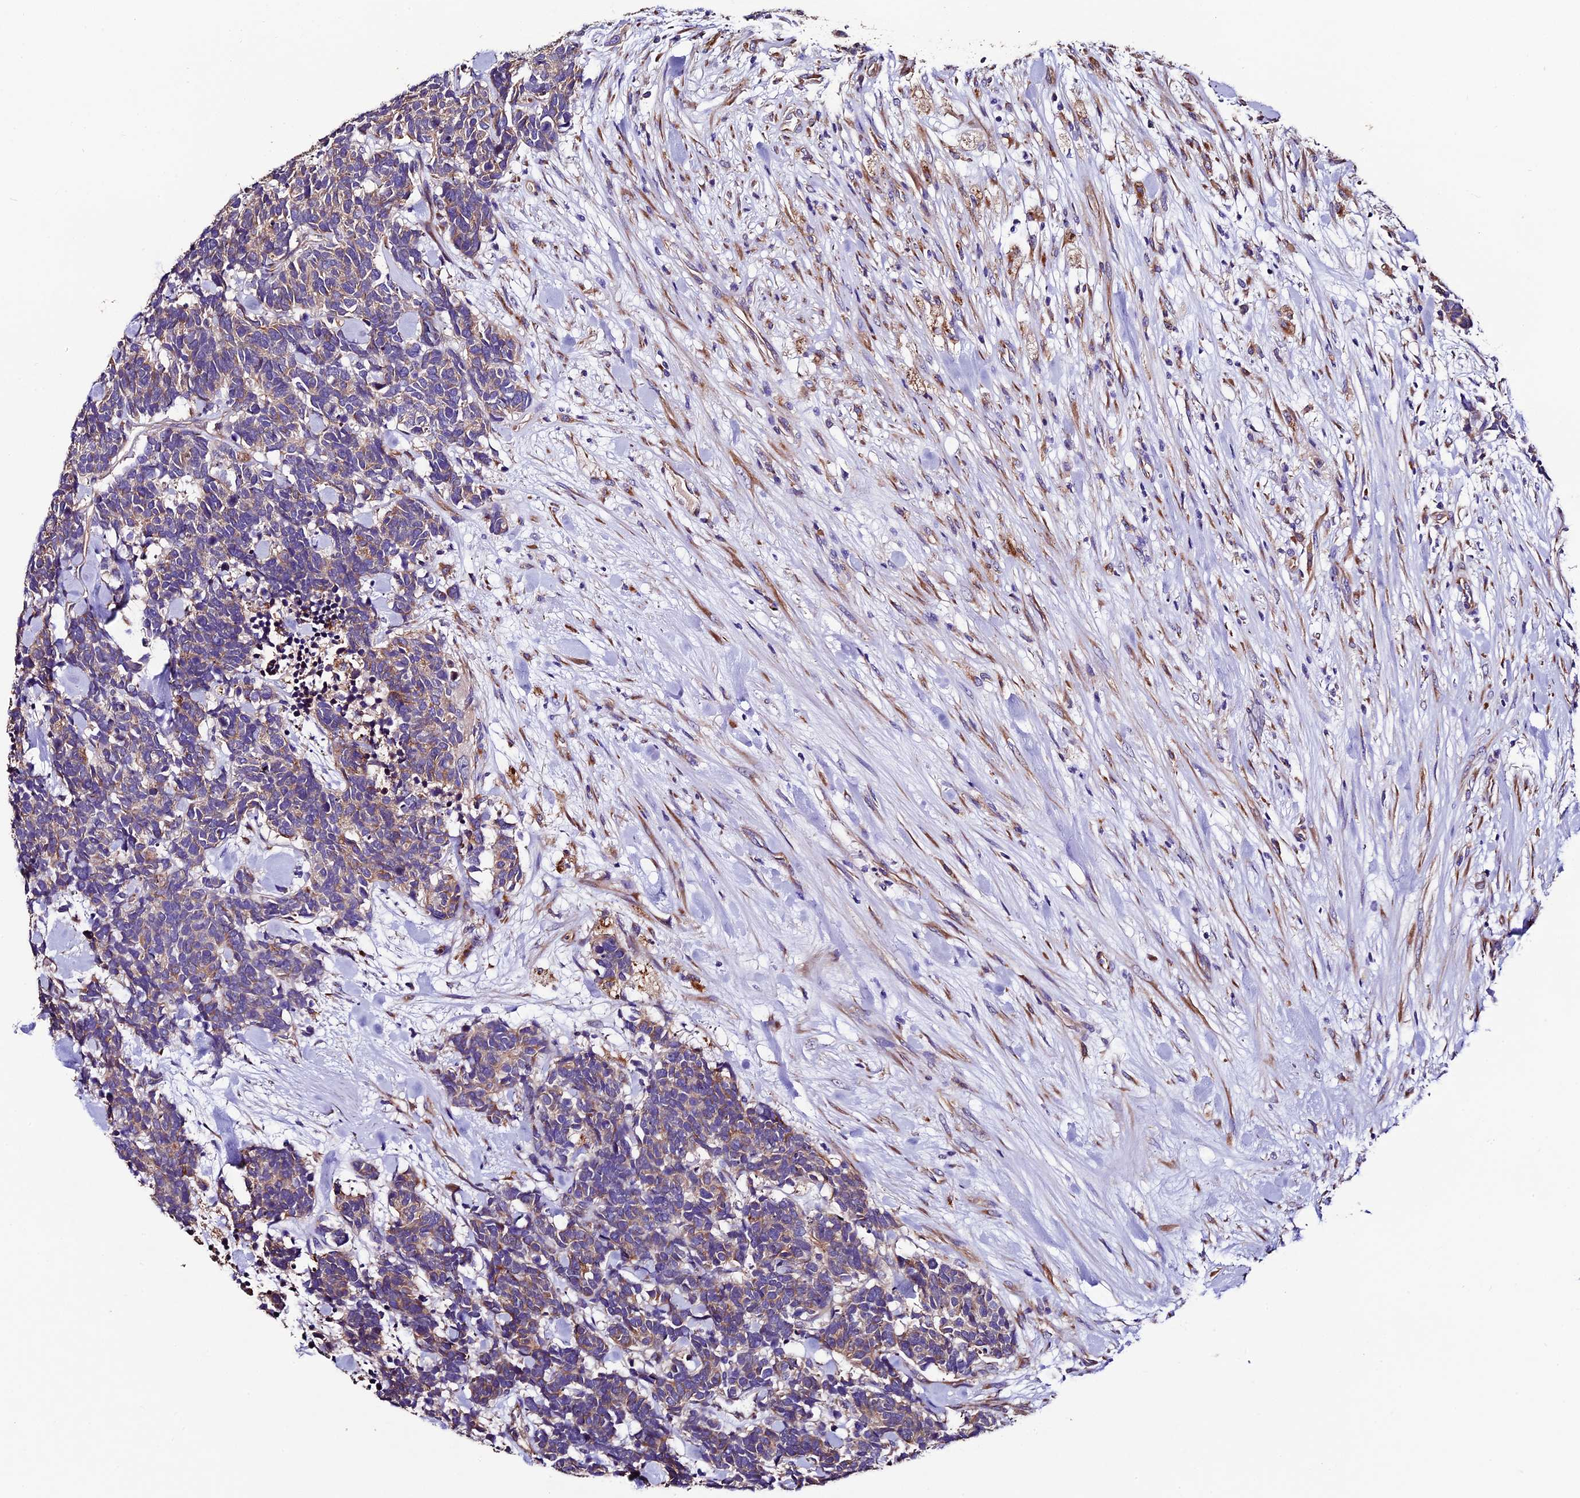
{"staining": {"intensity": "weak", "quantity": "25%-75%", "location": "cytoplasmic/membranous"}, "tissue": "carcinoid", "cell_type": "Tumor cells", "image_type": "cancer", "snomed": [{"axis": "morphology", "description": "Carcinoma, NOS"}, {"axis": "morphology", "description": "Carcinoid, malignant, NOS"}, {"axis": "topography", "description": "Prostate"}], "caption": "Immunohistochemical staining of human carcinoid demonstrates low levels of weak cytoplasmic/membranous positivity in approximately 25%-75% of tumor cells.", "gene": "CLN5", "patient": {"sex": "male", "age": 57}}